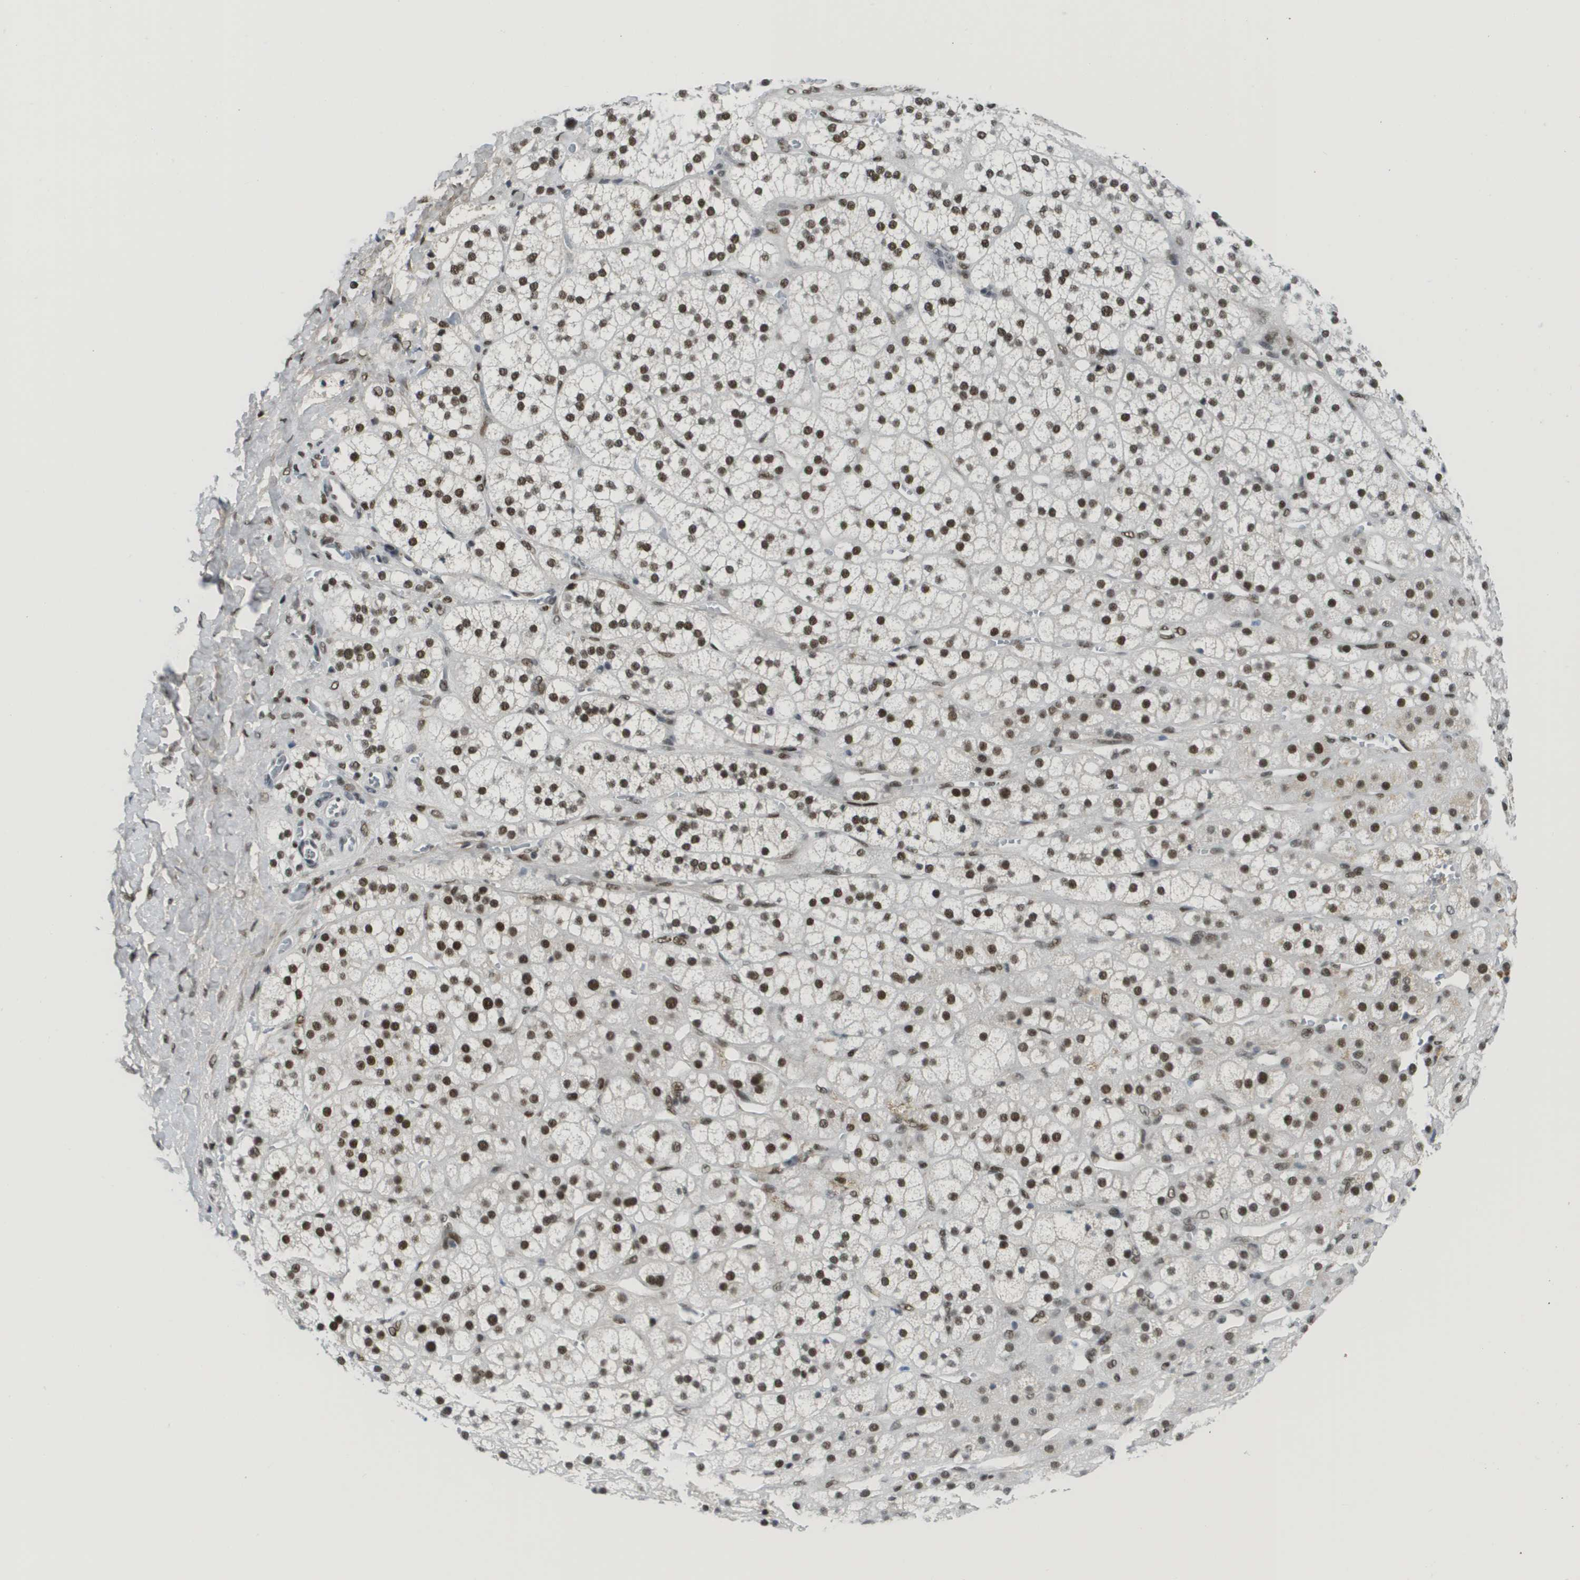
{"staining": {"intensity": "strong", "quantity": ">75%", "location": "nuclear"}, "tissue": "adrenal gland", "cell_type": "Glandular cells", "image_type": "normal", "snomed": [{"axis": "morphology", "description": "Normal tissue, NOS"}, {"axis": "topography", "description": "Adrenal gland"}], "caption": "Unremarkable adrenal gland displays strong nuclear expression in about >75% of glandular cells, visualized by immunohistochemistry.", "gene": "SMARCAD1", "patient": {"sex": "male", "age": 56}}